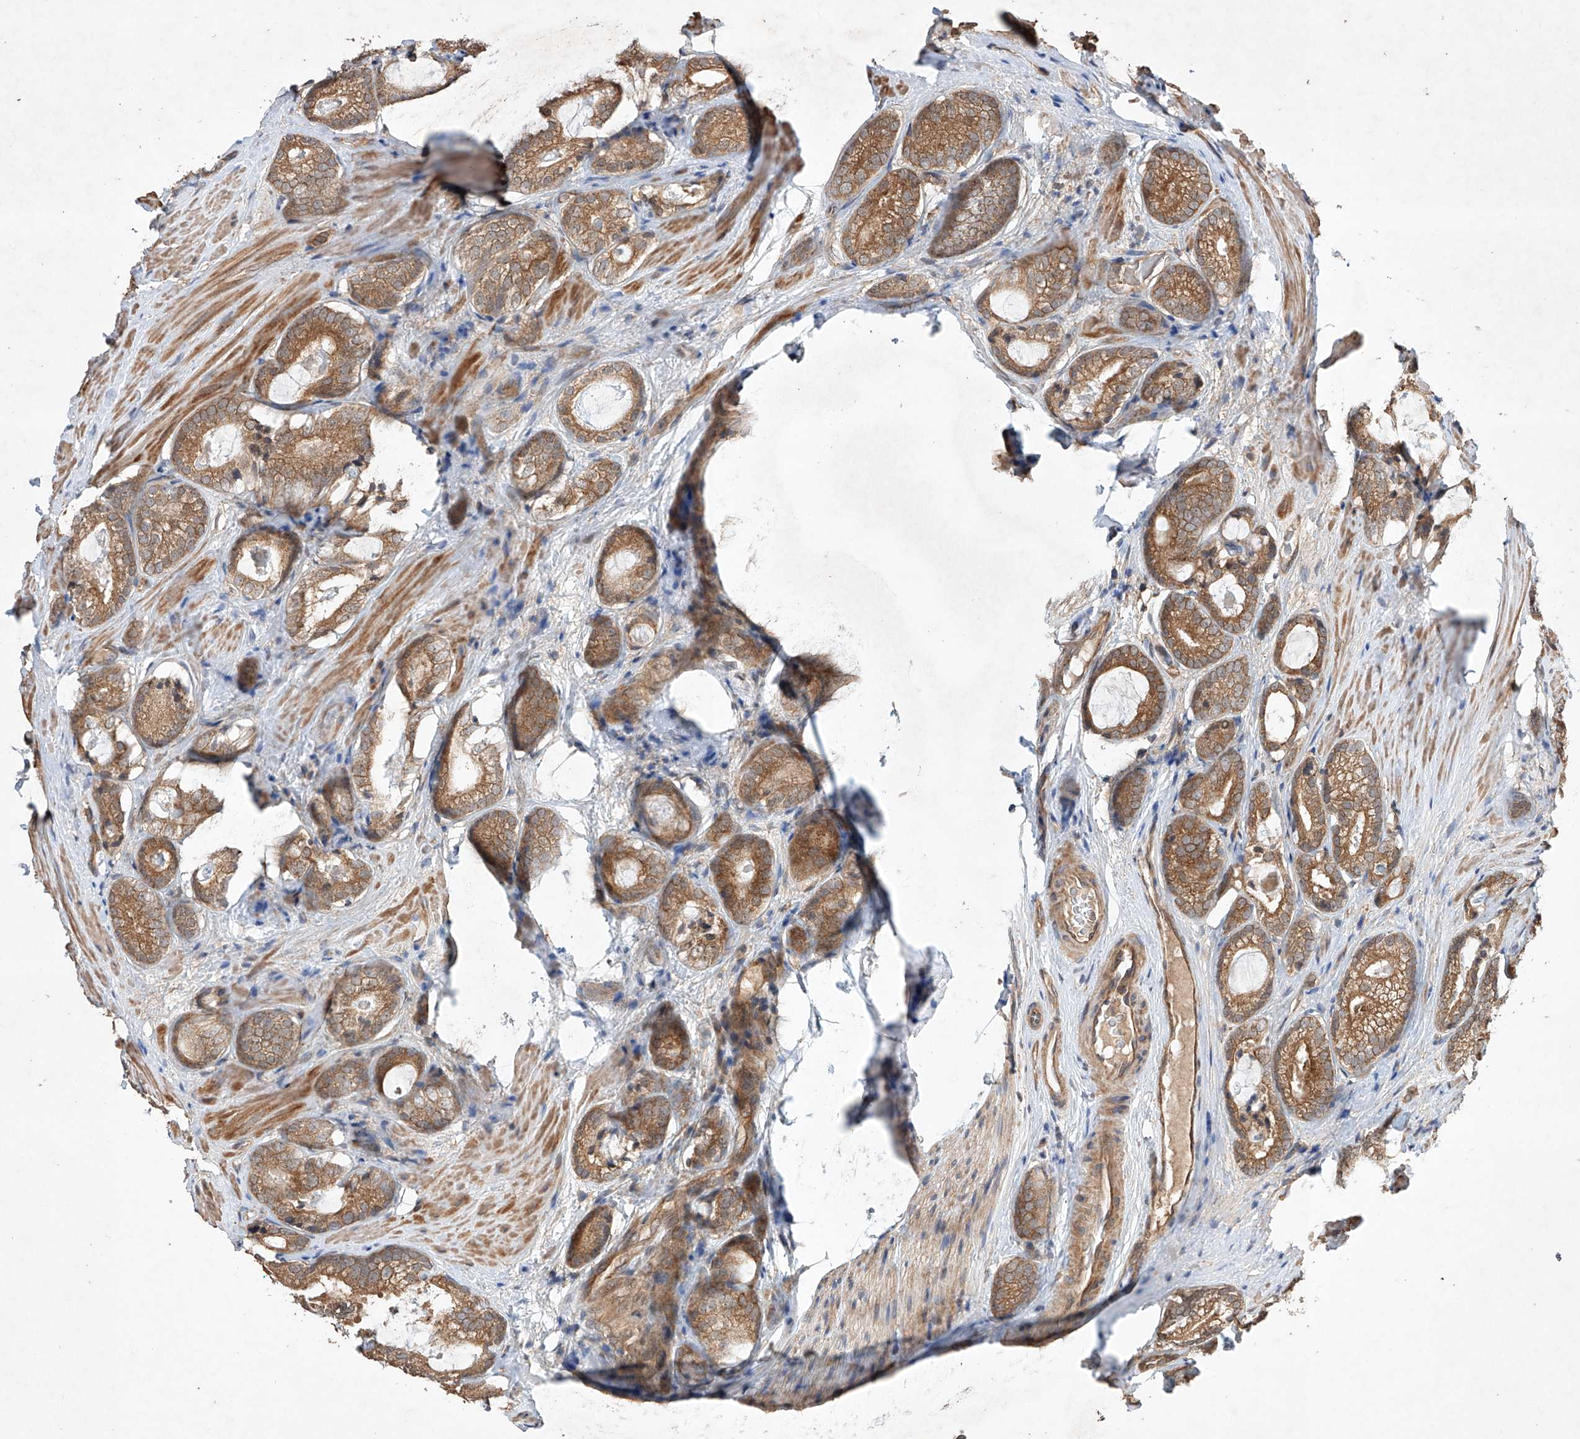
{"staining": {"intensity": "moderate", "quantity": ">75%", "location": "cytoplasmic/membranous"}, "tissue": "prostate cancer", "cell_type": "Tumor cells", "image_type": "cancer", "snomed": [{"axis": "morphology", "description": "Adenocarcinoma, High grade"}, {"axis": "topography", "description": "Prostate"}], "caption": "Prostate cancer was stained to show a protein in brown. There is medium levels of moderate cytoplasmic/membranous positivity in about >75% of tumor cells. (brown staining indicates protein expression, while blue staining denotes nuclei).", "gene": "LURAP1", "patient": {"sex": "male", "age": 63}}